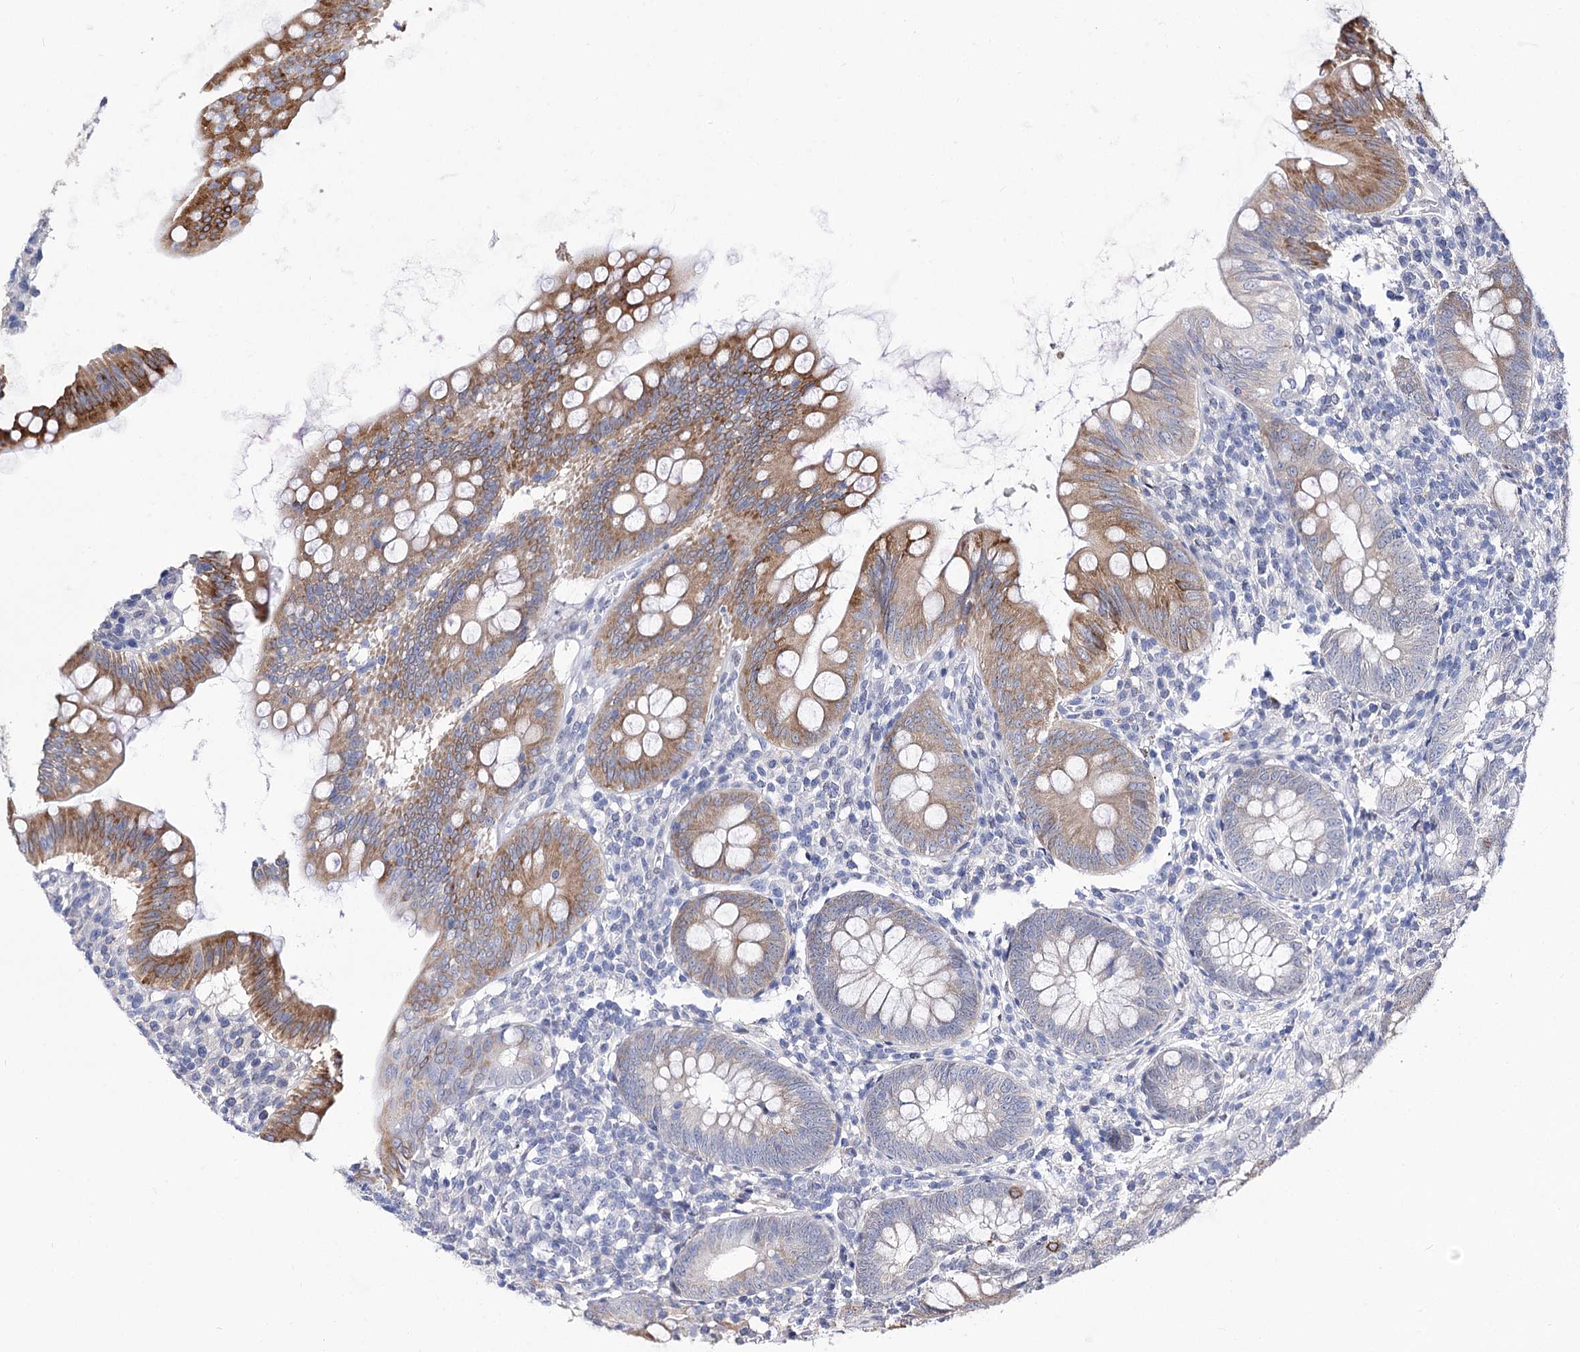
{"staining": {"intensity": "moderate", "quantity": ">75%", "location": "cytoplasmic/membranous"}, "tissue": "appendix", "cell_type": "Glandular cells", "image_type": "normal", "snomed": [{"axis": "morphology", "description": "Normal tissue, NOS"}, {"axis": "topography", "description": "Appendix"}], "caption": "Glandular cells show moderate cytoplasmic/membranous staining in approximately >75% of cells in normal appendix. The protein of interest is shown in brown color, while the nuclei are stained blue.", "gene": "TMEM201", "patient": {"sex": "male", "age": 14}}